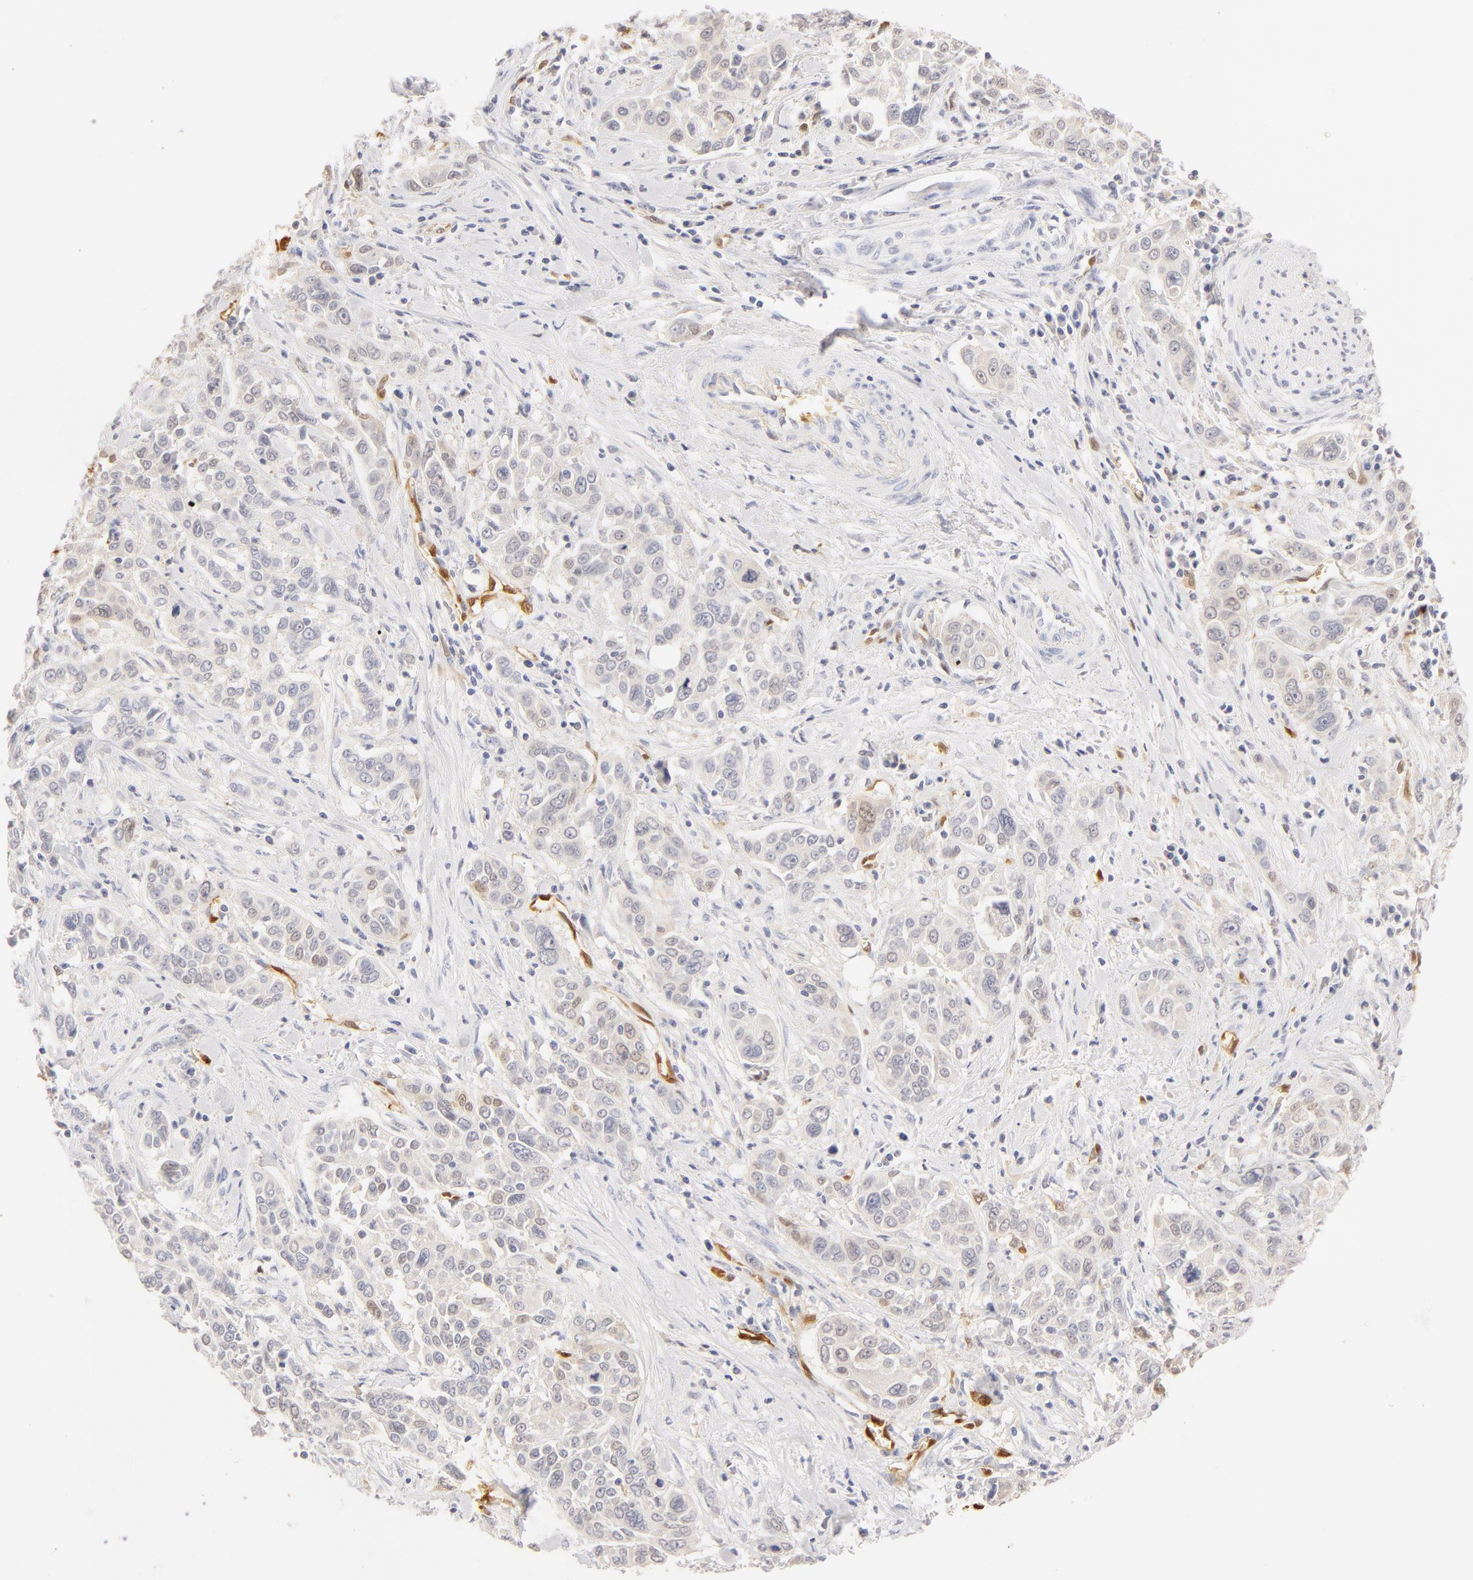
{"staining": {"intensity": "negative", "quantity": "none", "location": "none"}, "tissue": "pancreatic cancer", "cell_type": "Tumor cells", "image_type": "cancer", "snomed": [{"axis": "morphology", "description": "Adenocarcinoma, NOS"}, {"axis": "topography", "description": "Pancreas"}], "caption": "DAB immunohistochemical staining of pancreatic adenocarcinoma demonstrates no significant staining in tumor cells. The staining was performed using DAB (3,3'-diaminobenzidine) to visualize the protein expression in brown, while the nuclei were stained in blue with hematoxylin (Magnification: 20x).", "gene": "CA2", "patient": {"sex": "female", "age": 52}}